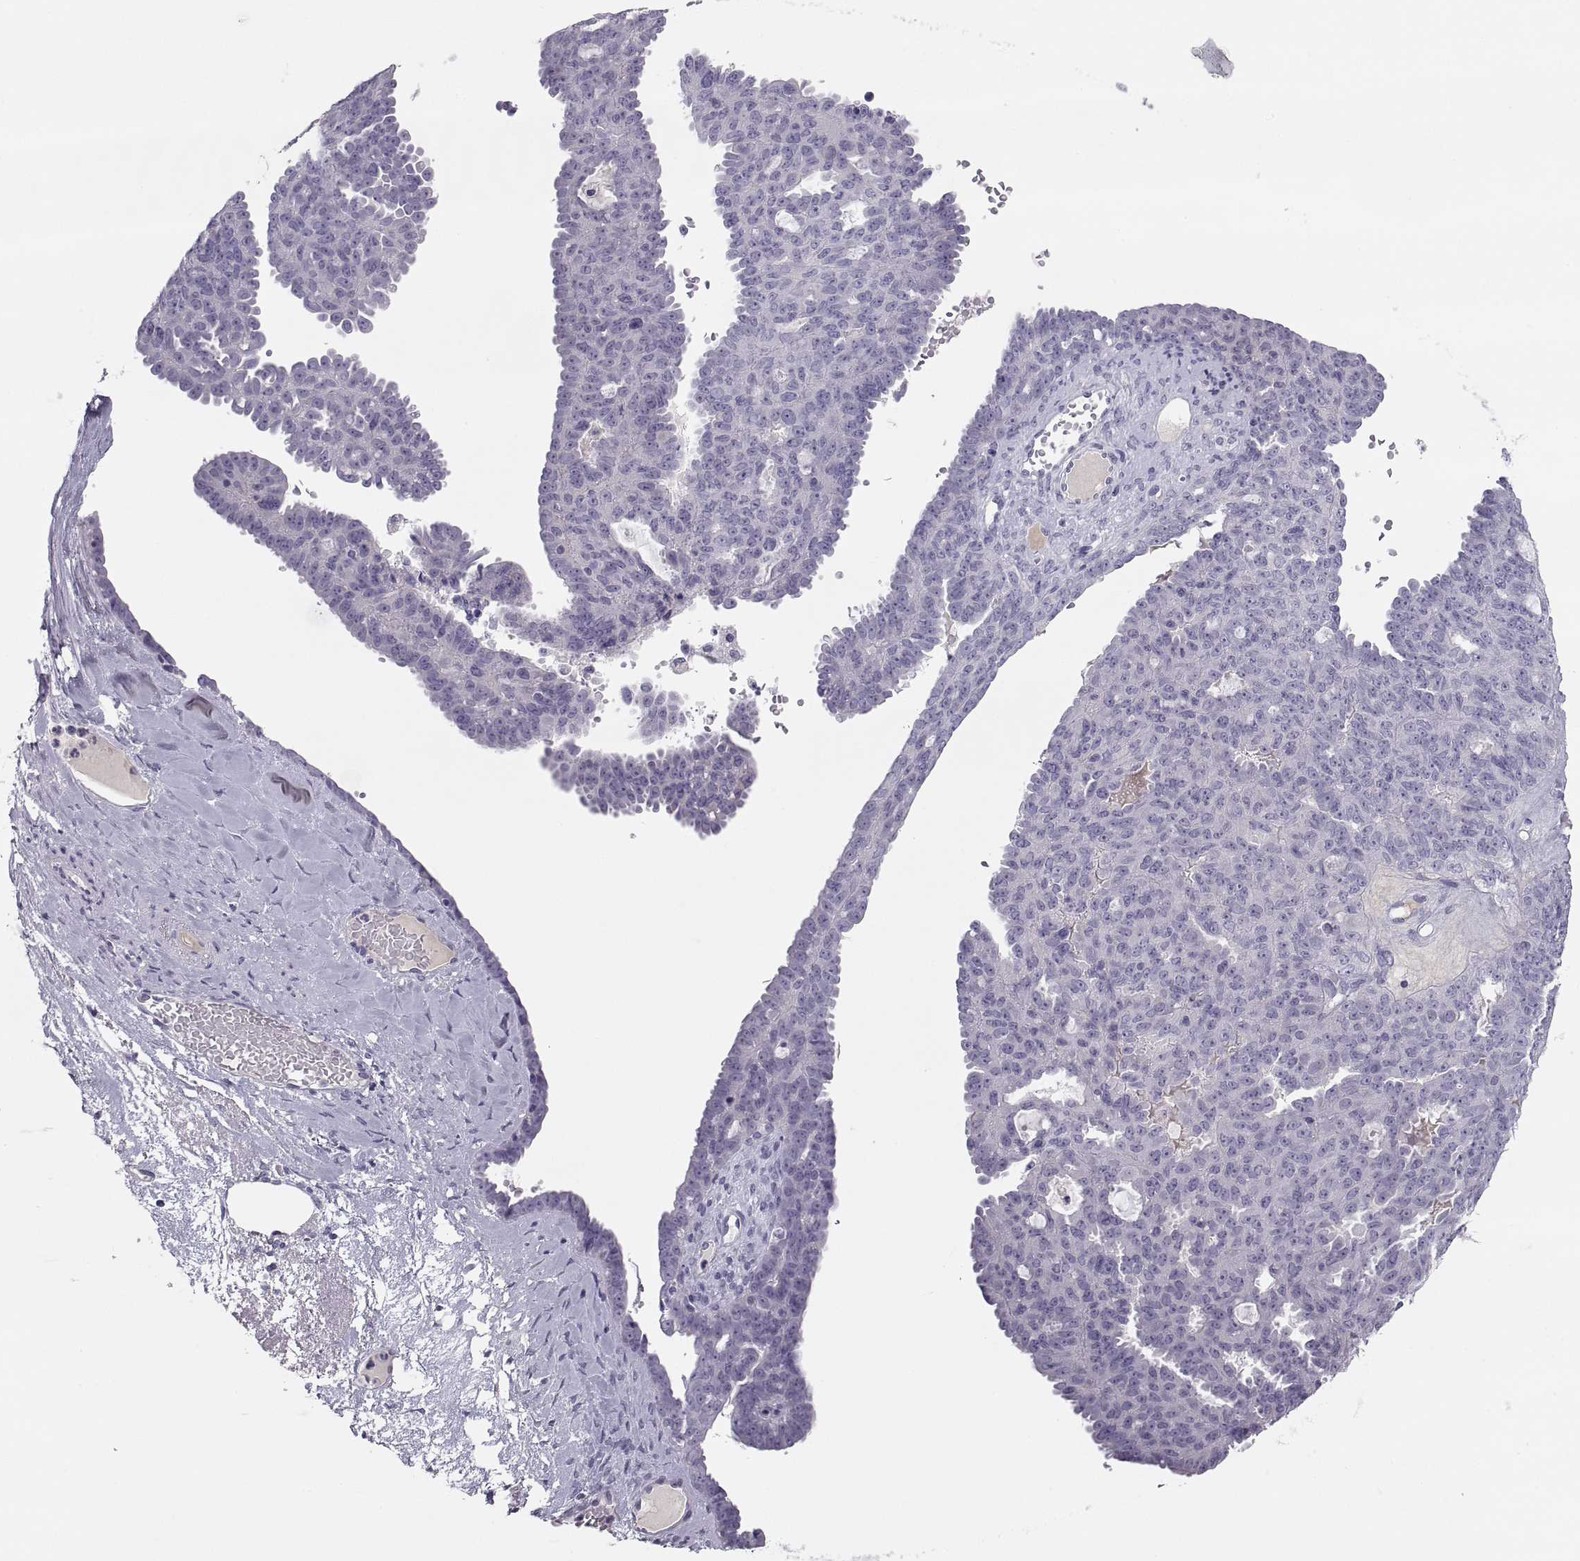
{"staining": {"intensity": "negative", "quantity": "none", "location": "none"}, "tissue": "ovarian cancer", "cell_type": "Tumor cells", "image_type": "cancer", "snomed": [{"axis": "morphology", "description": "Cystadenocarcinoma, serous, NOS"}, {"axis": "topography", "description": "Ovary"}], "caption": "Serous cystadenocarcinoma (ovarian) was stained to show a protein in brown. There is no significant positivity in tumor cells.", "gene": "MAGEB2", "patient": {"sex": "female", "age": 71}}